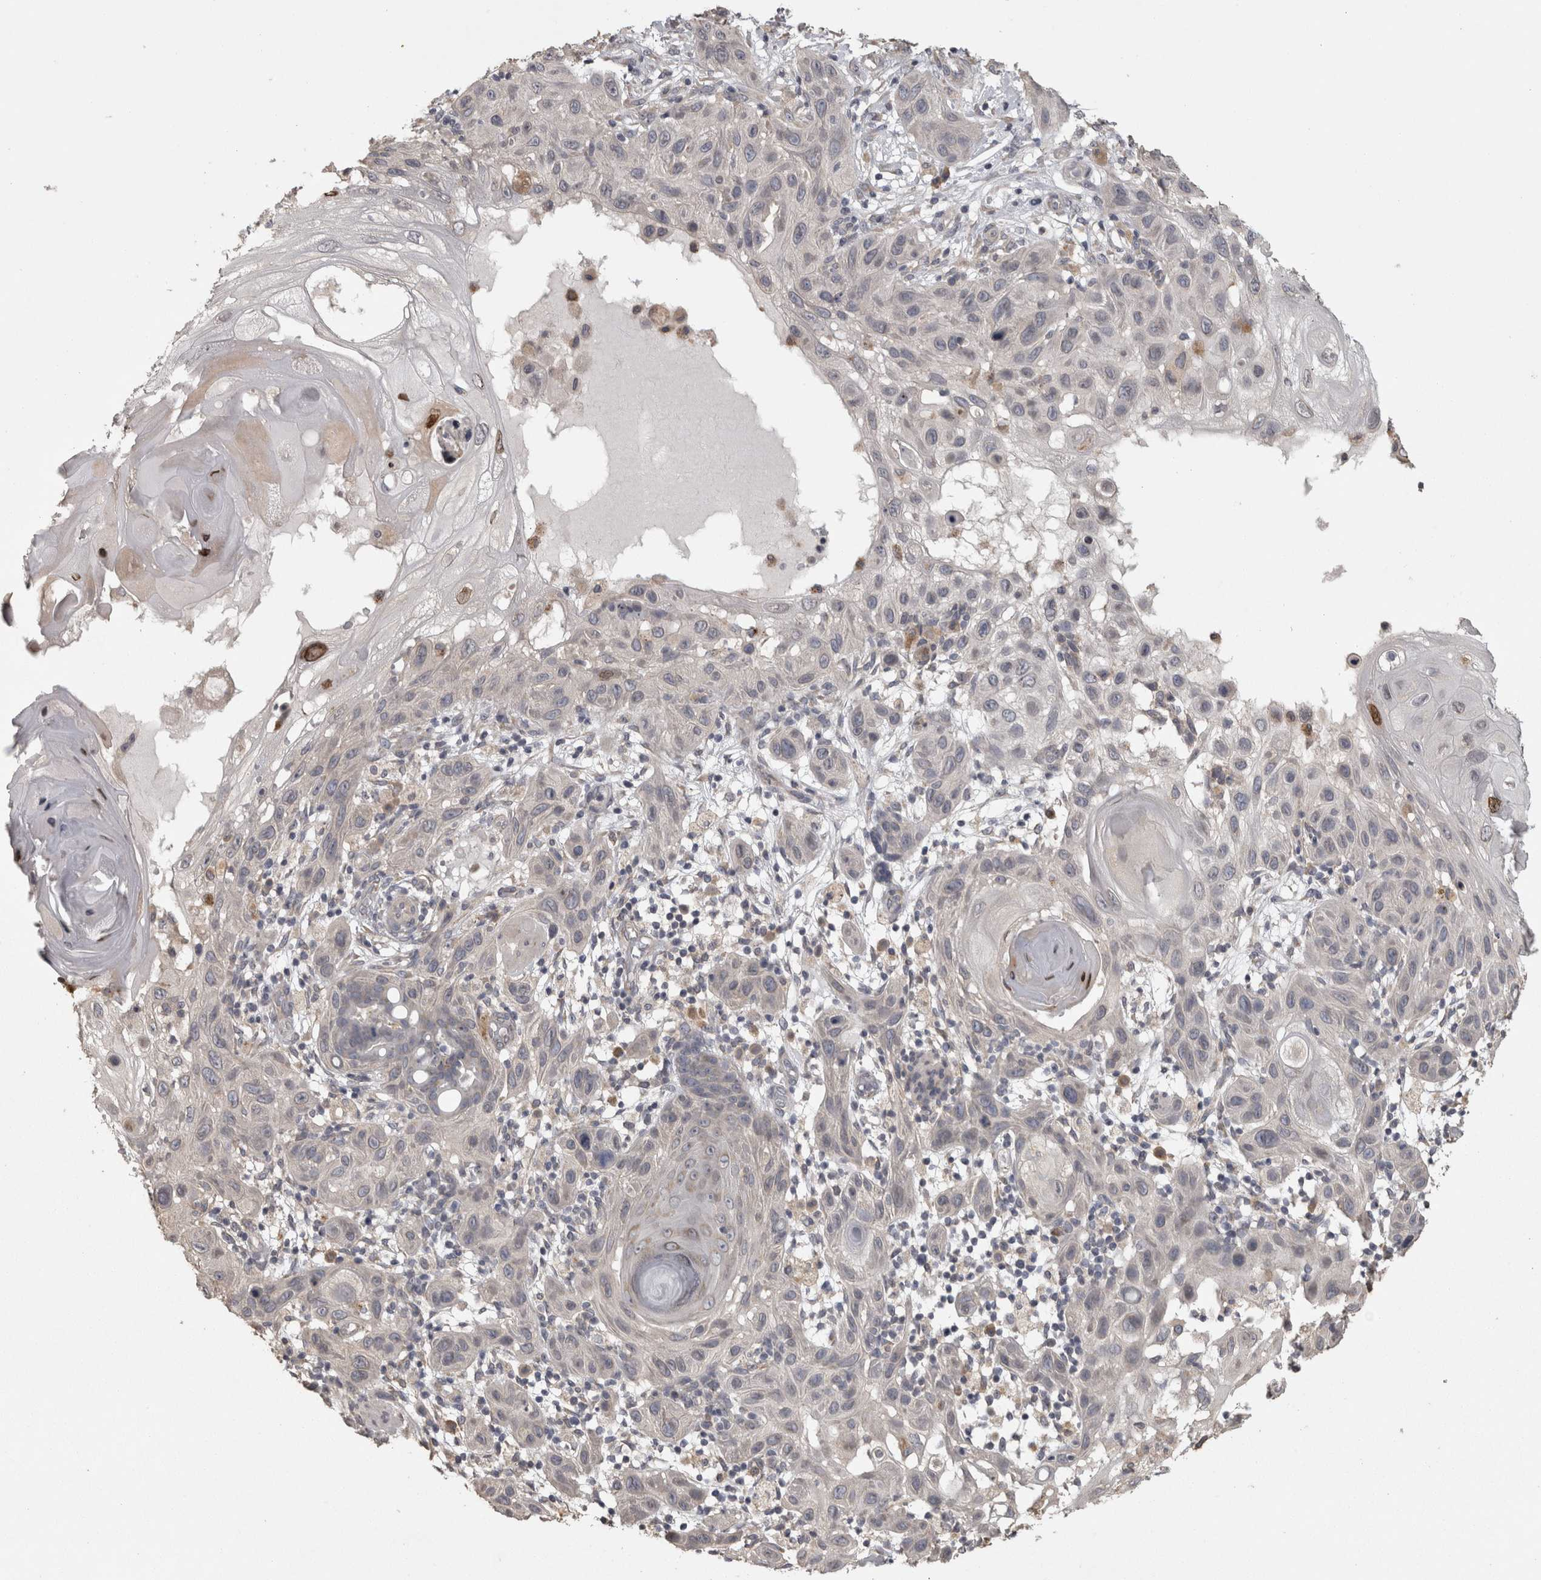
{"staining": {"intensity": "negative", "quantity": "none", "location": "none"}, "tissue": "skin cancer", "cell_type": "Tumor cells", "image_type": "cancer", "snomed": [{"axis": "morphology", "description": "Squamous cell carcinoma, NOS"}, {"axis": "topography", "description": "Skin"}], "caption": "Protein analysis of skin cancer (squamous cell carcinoma) shows no significant staining in tumor cells. (DAB IHC visualized using brightfield microscopy, high magnification).", "gene": "RAB29", "patient": {"sex": "female", "age": 96}}